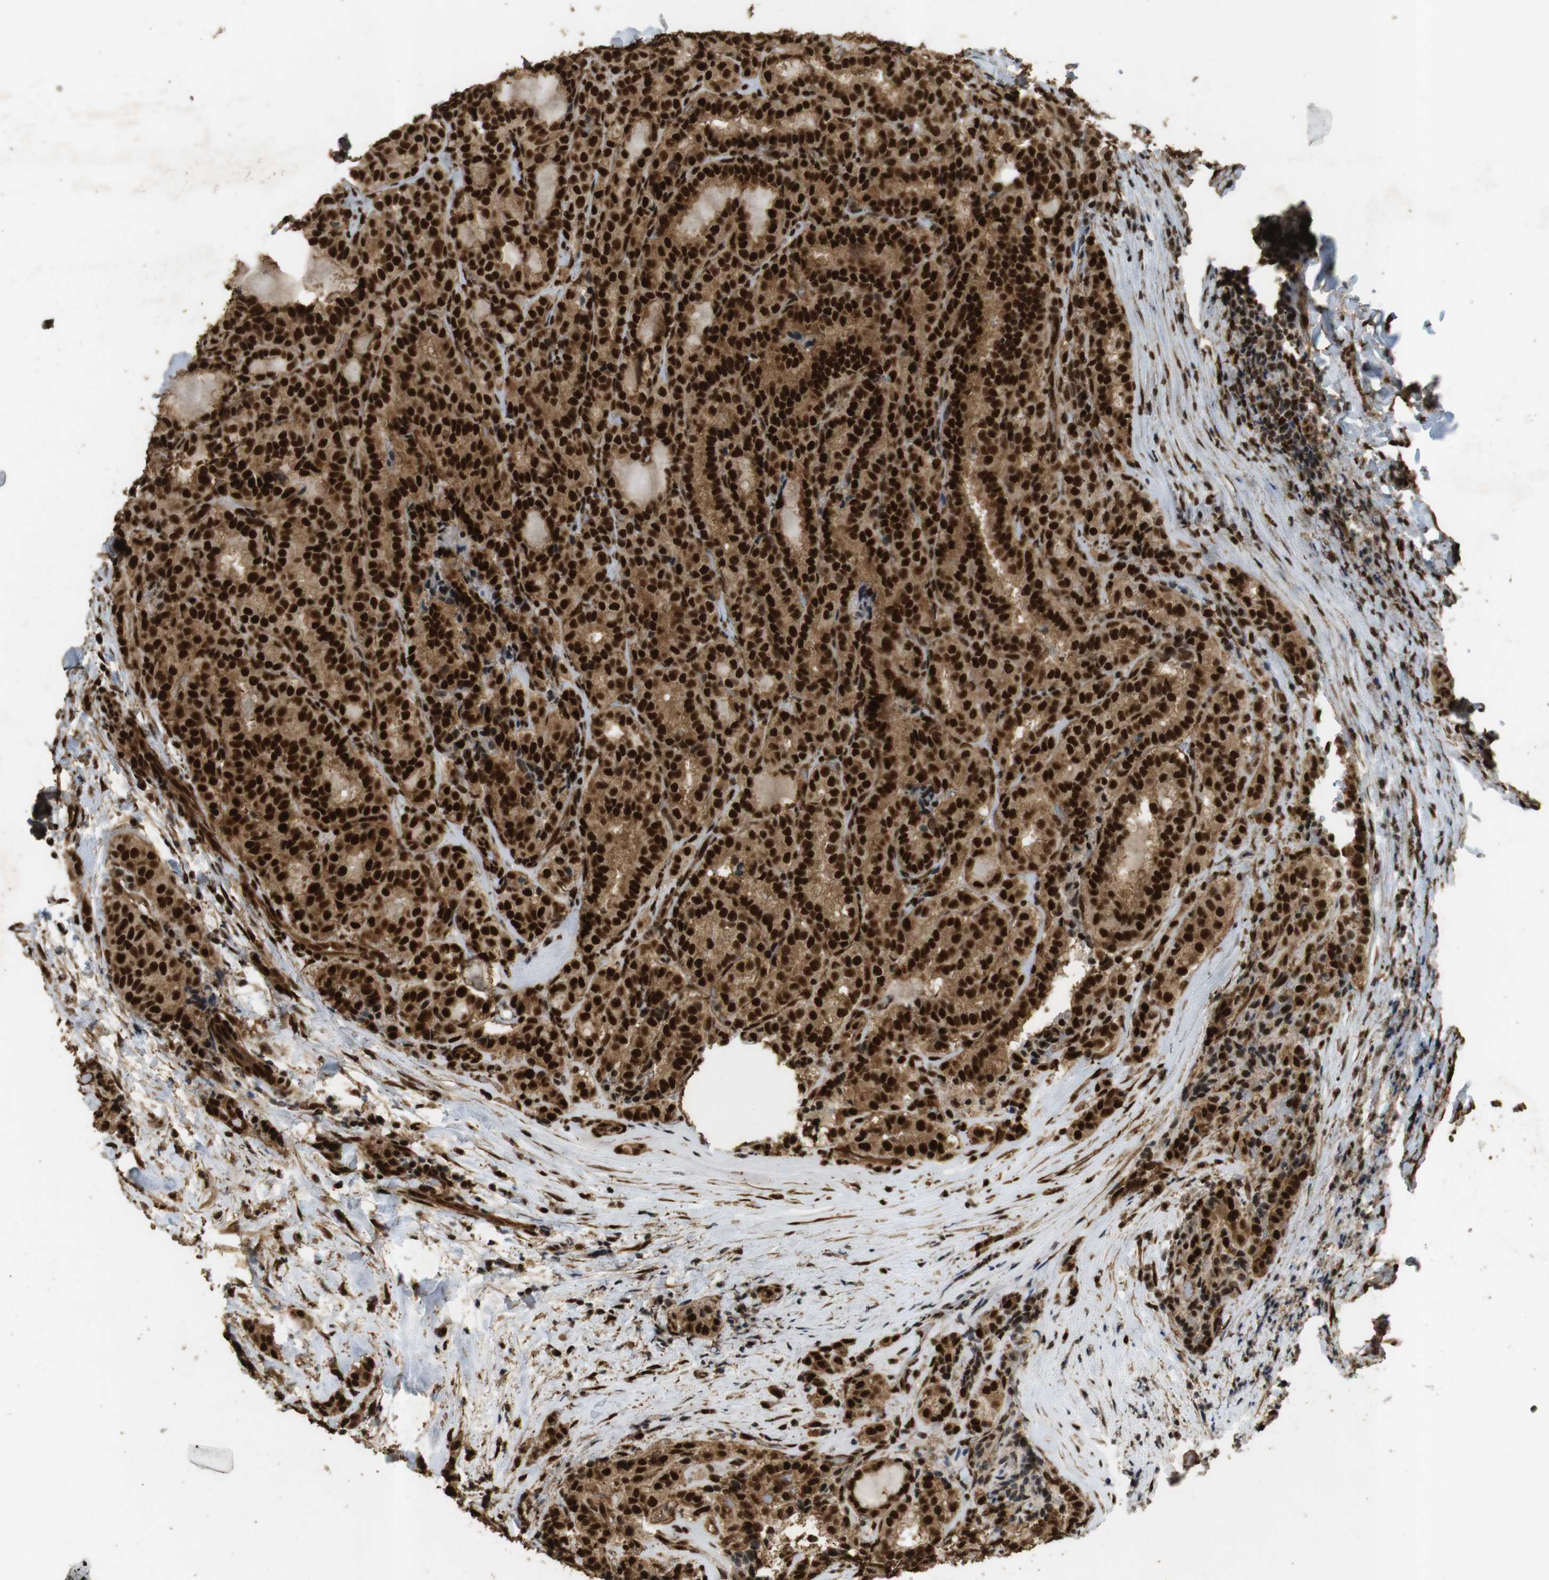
{"staining": {"intensity": "strong", "quantity": ">75%", "location": "cytoplasmic/membranous,nuclear"}, "tissue": "thyroid cancer", "cell_type": "Tumor cells", "image_type": "cancer", "snomed": [{"axis": "morphology", "description": "Normal tissue, NOS"}, {"axis": "morphology", "description": "Papillary adenocarcinoma, NOS"}, {"axis": "topography", "description": "Thyroid gland"}], "caption": "A high-resolution micrograph shows IHC staining of thyroid cancer (papillary adenocarcinoma), which exhibits strong cytoplasmic/membranous and nuclear staining in approximately >75% of tumor cells.", "gene": "GATA4", "patient": {"sex": "female", "age": 30}}